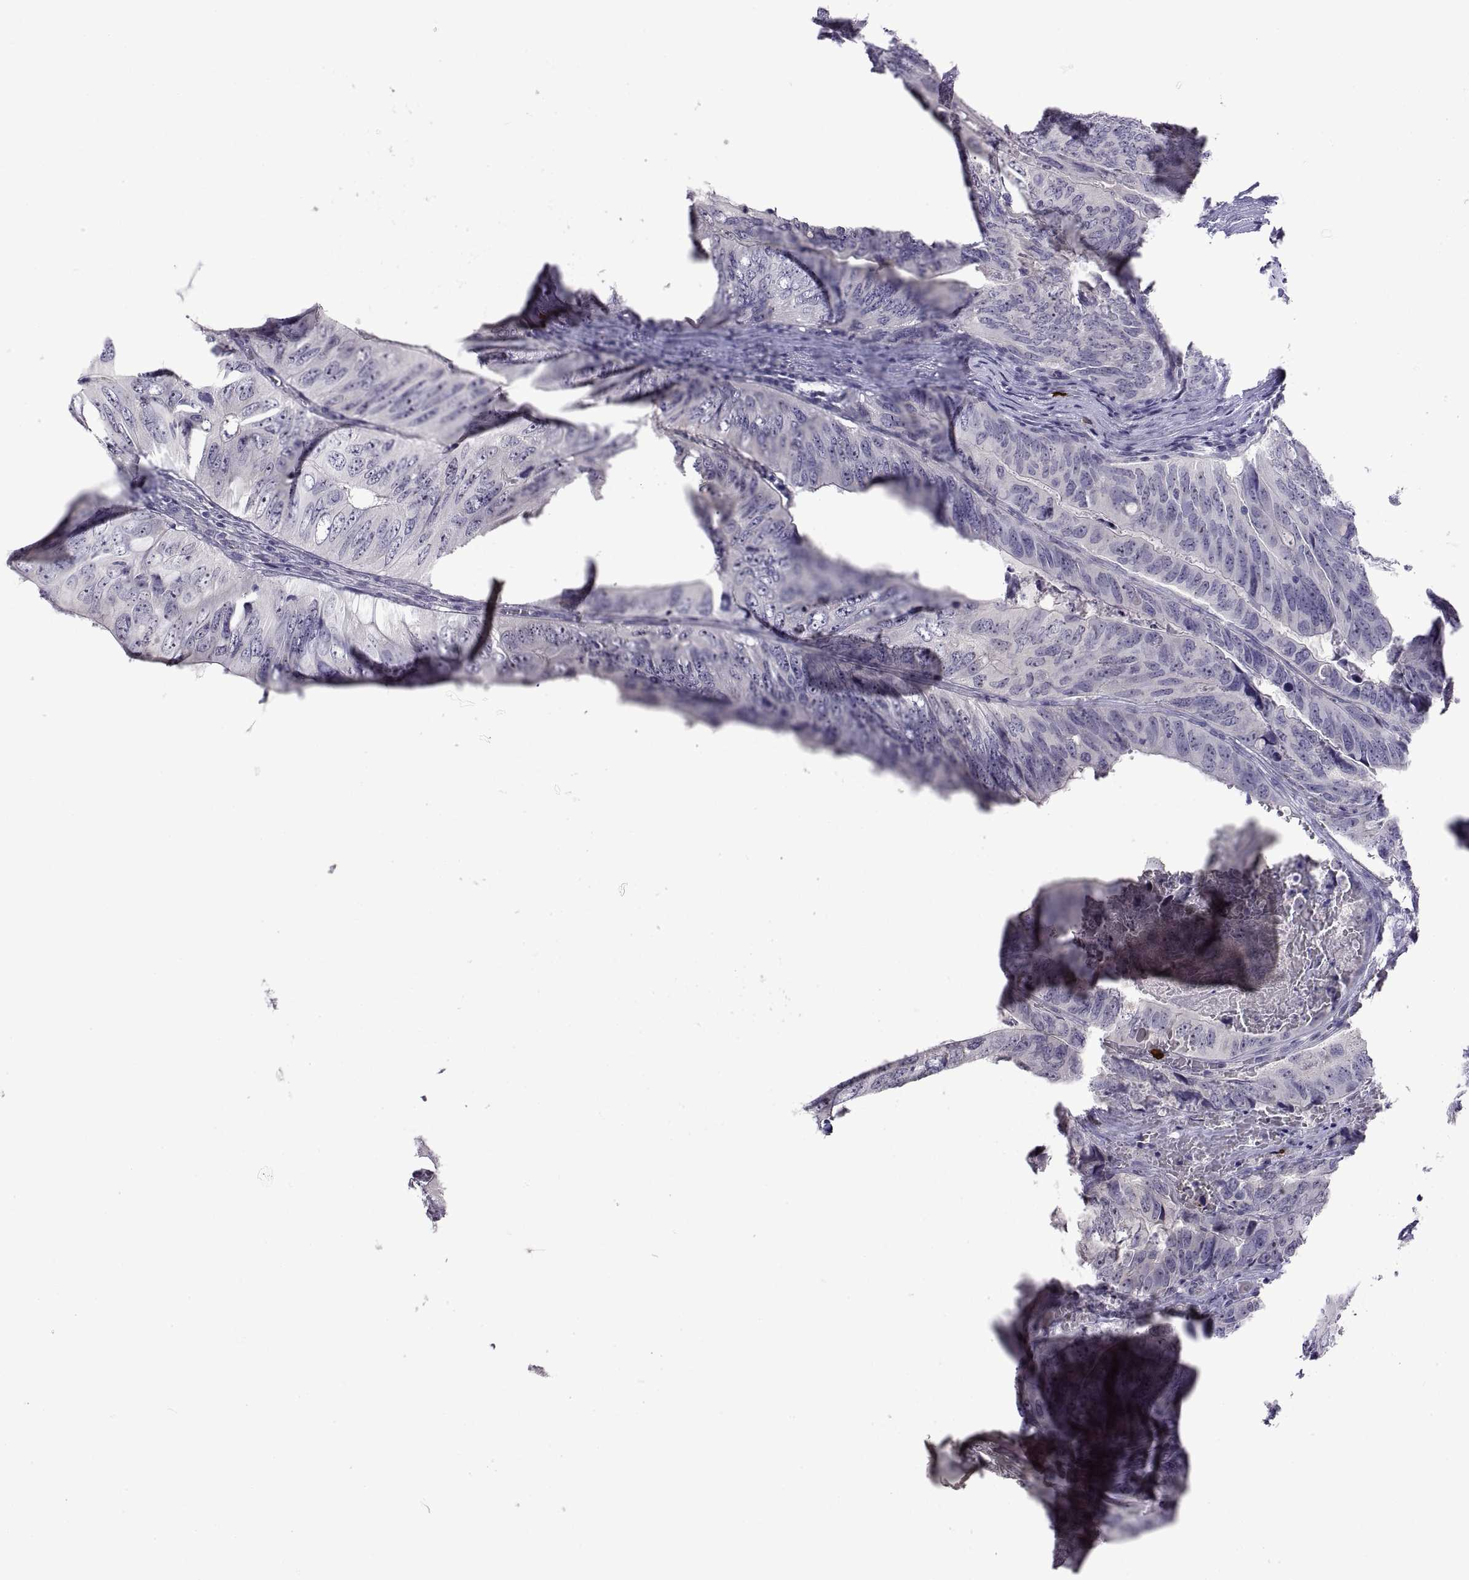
{"staining": {"intensity": "negative", "quantity": "none", "location": "none"}, "tissue": "colorectal cancer", "cell_type": "Tumor cells", "image_type": "cancer", "snomed": [{"axis": "morphology", "description": "Adenocarcinoma, NOS"}, {"axis": "topography", "description": "Colon"}], "caption": "Immunohistochemical staining of human adenocarcinoma (colorectal) reveals no significant expression in tumor cells. The staining was performed using DAB (3,3'-diaminobenzidine) to visualize the protein expression in brown, while the nuclei were stained in blue with hematoxylin (Magnification: 20x).", "gene": "MS4A1", "patient": {"sex": "male", "age": 79}}